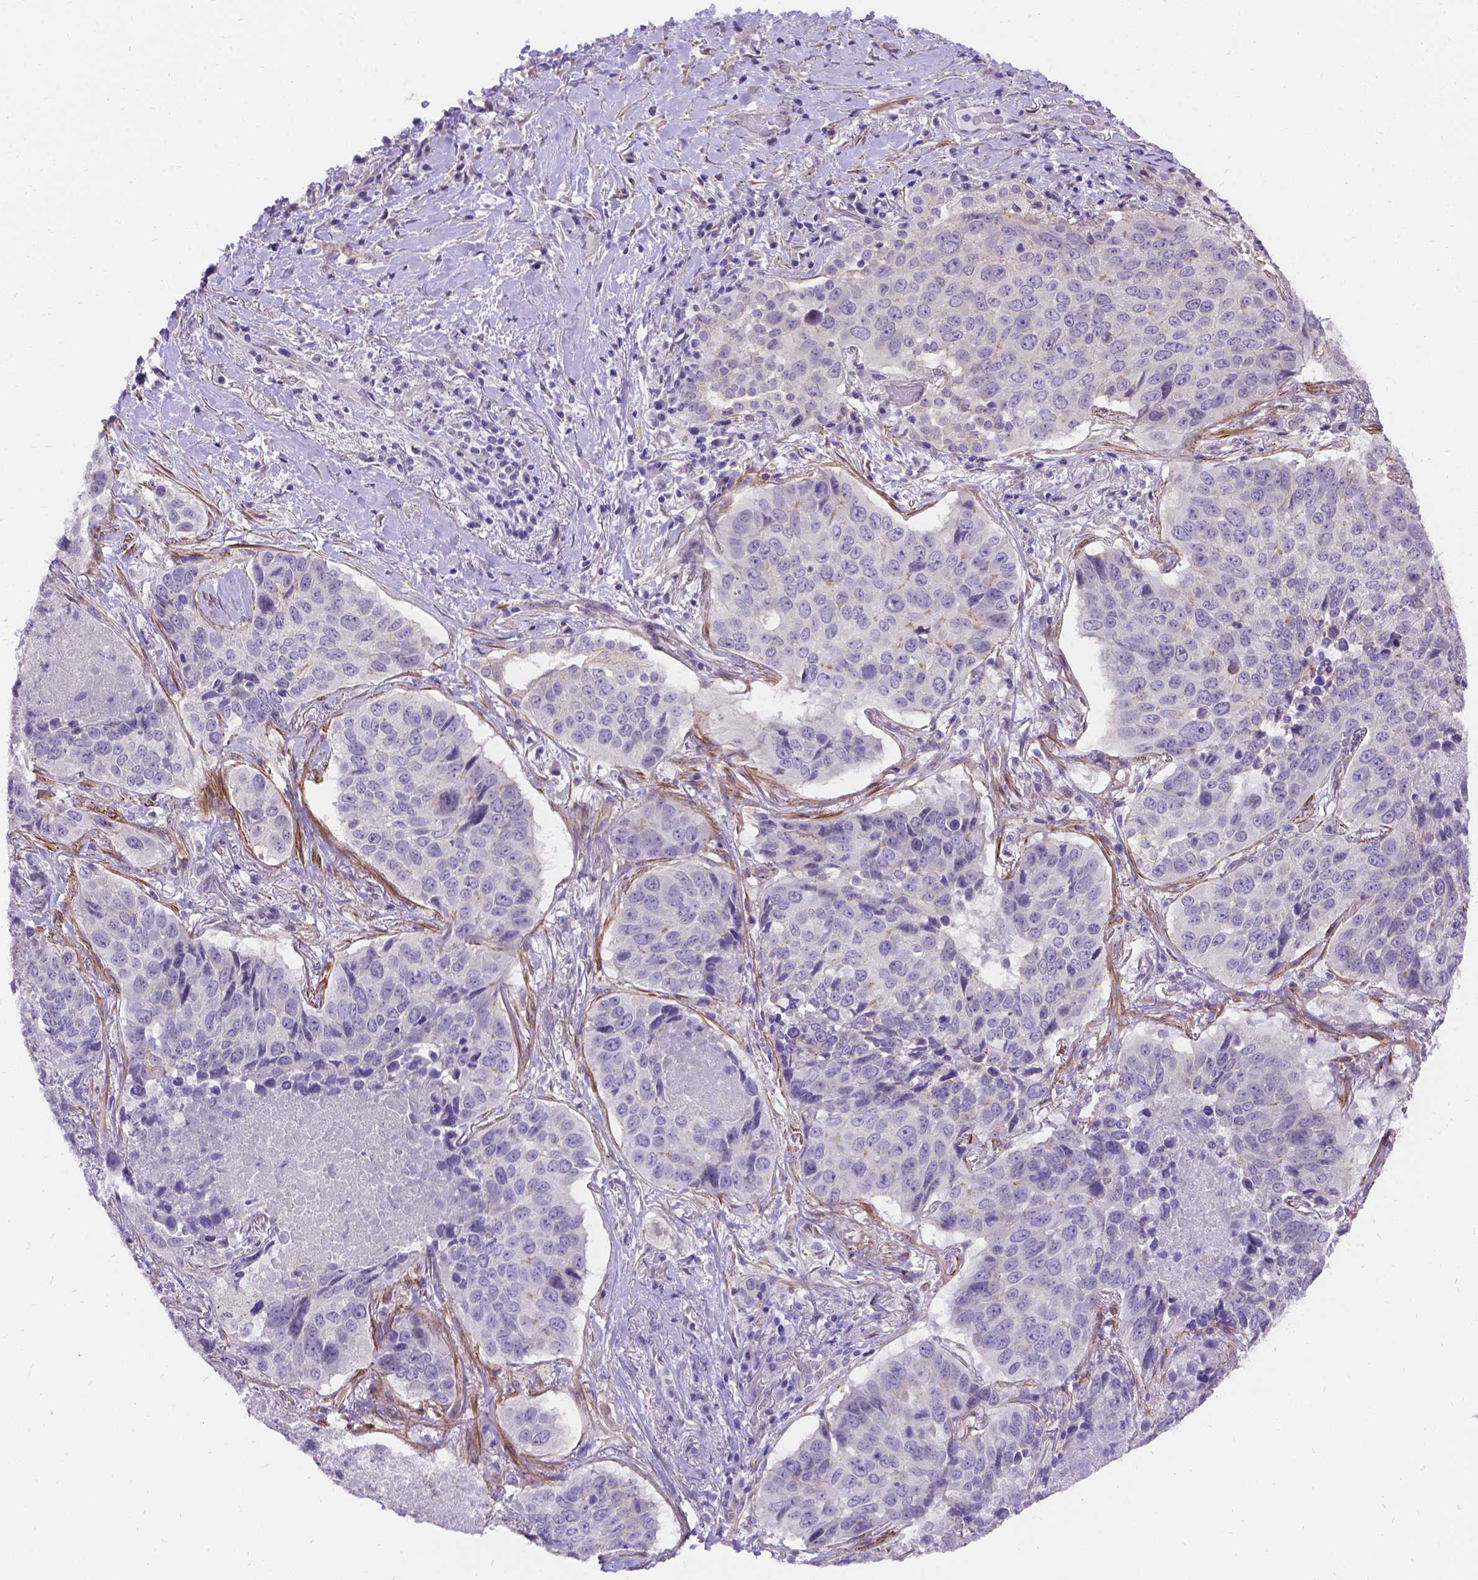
{"staining": {"intensity": "negative", "quantity": "none", "location": "none"}, "tissue": "lung cancer", "cell_type": "Tumor cells", "image_type": "cancer", "snomed": [{"axis": "morphology", "description": "Normal tissue, NOS"}, {"axis": "morphology", "description": "Squamous cell carcinoma, NOS"}, {"axis": "topography", "description": "Bronchus"}, {"axis": "topography", "description": "Lung"}], "caption": "A high-resolution photomicrograph shows immunohistochemistry (IHC) staining of squamous cell carcinoma (lung), which shows no significant positivity in tumor cells.", "gene": "PALS1", "patient": {"sex": "male", "age": 64}}